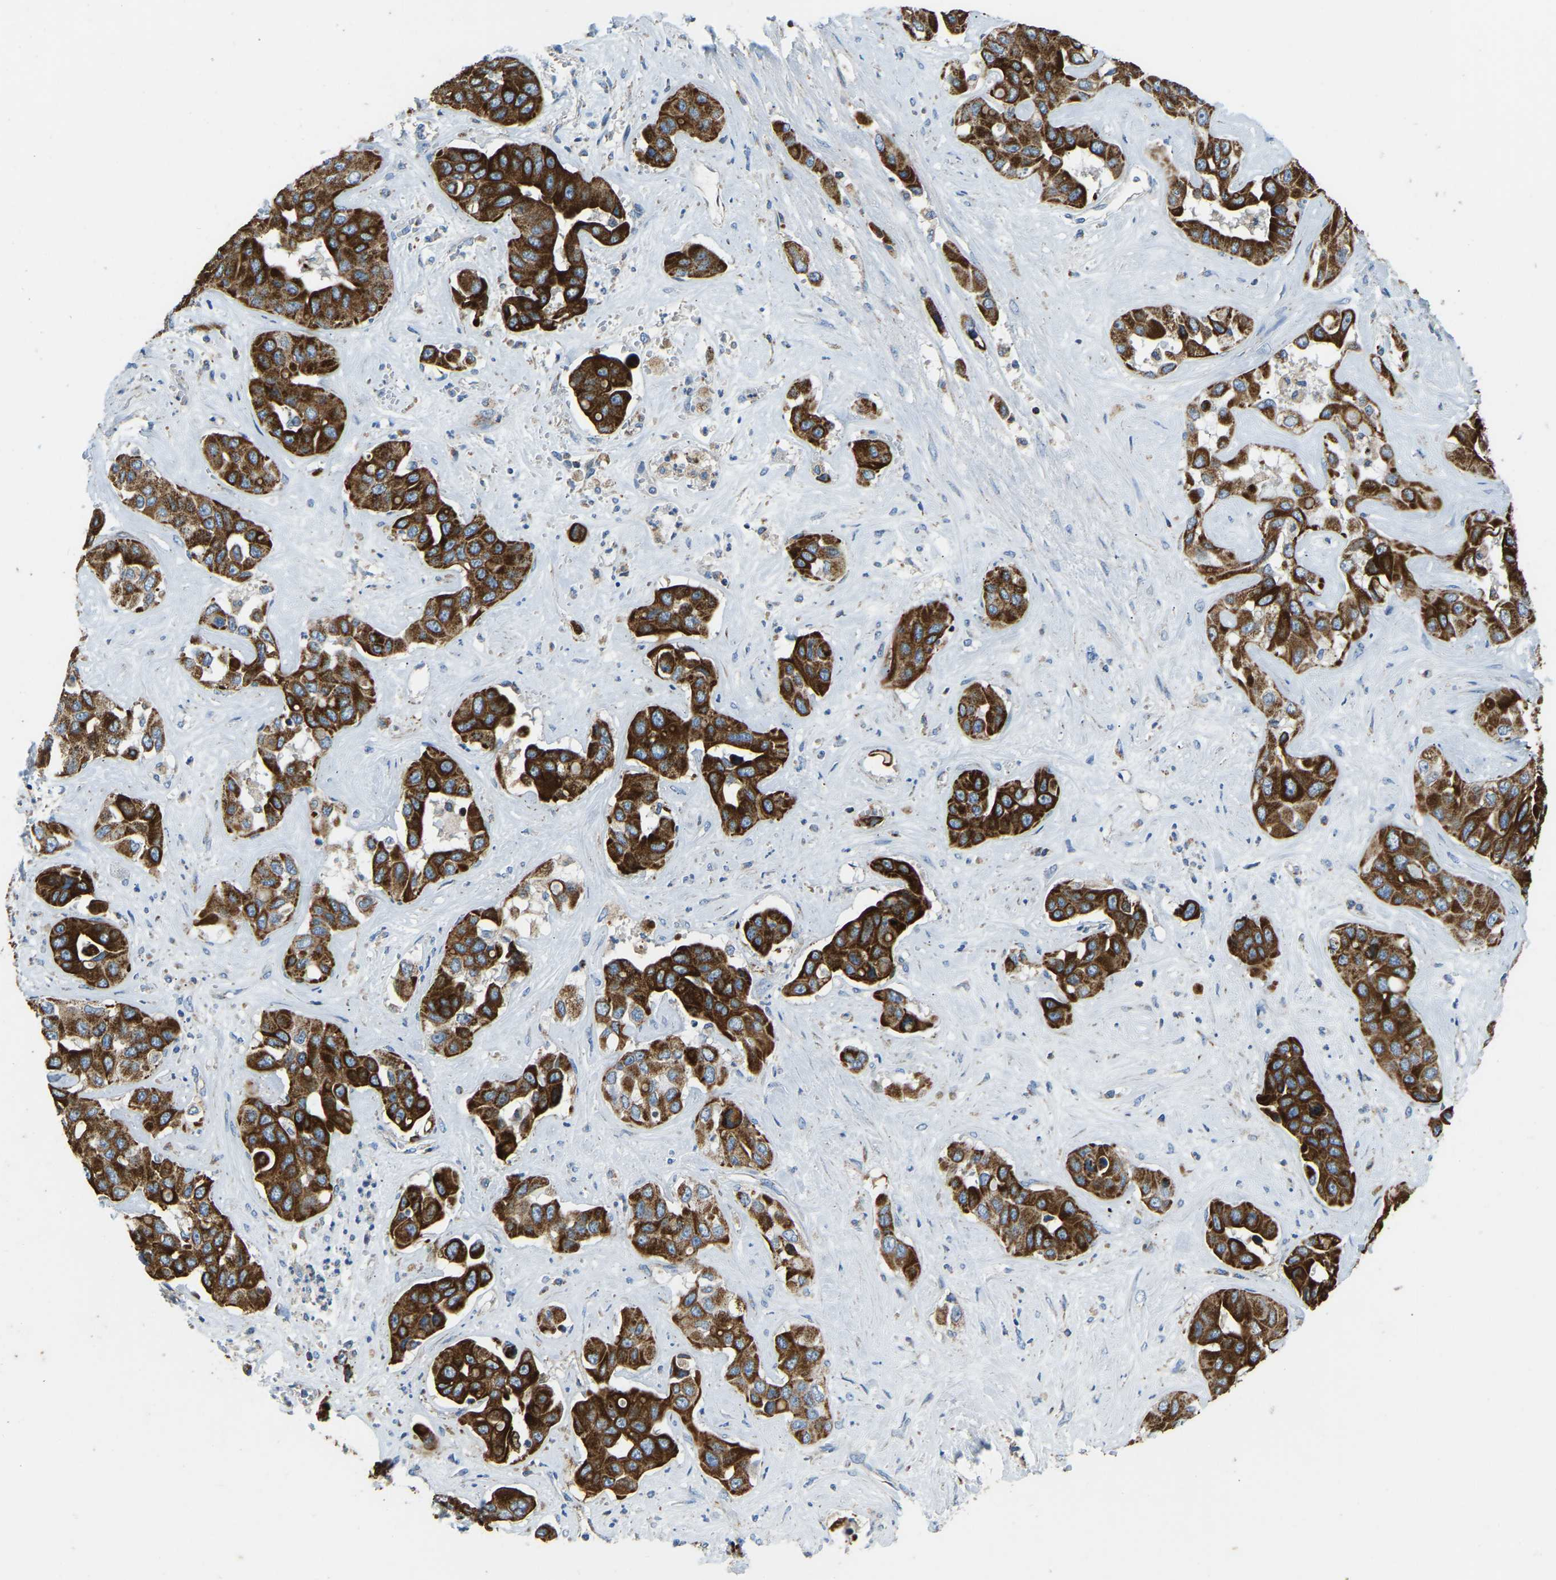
{"staining": {"intensity": "strong", "quantity": ">75%", "location": "cytoplasmic/membranous"}, "tissue": "liver cancer", "cell_type": "Tumor cells", "image_type": "cancer", "snomed": [{"axis": "morphology", "description": "Cholangiocarcinoma"}, {"axis": "topography", "description": "Liver"}], "caption": "This is an image of IHC staining of liver cancer, which shows strong staining in the cytoplasmic/membranous of tumor cells.", "gene": "ZNF200", "patient": {"sex": "female", "age": 52}}